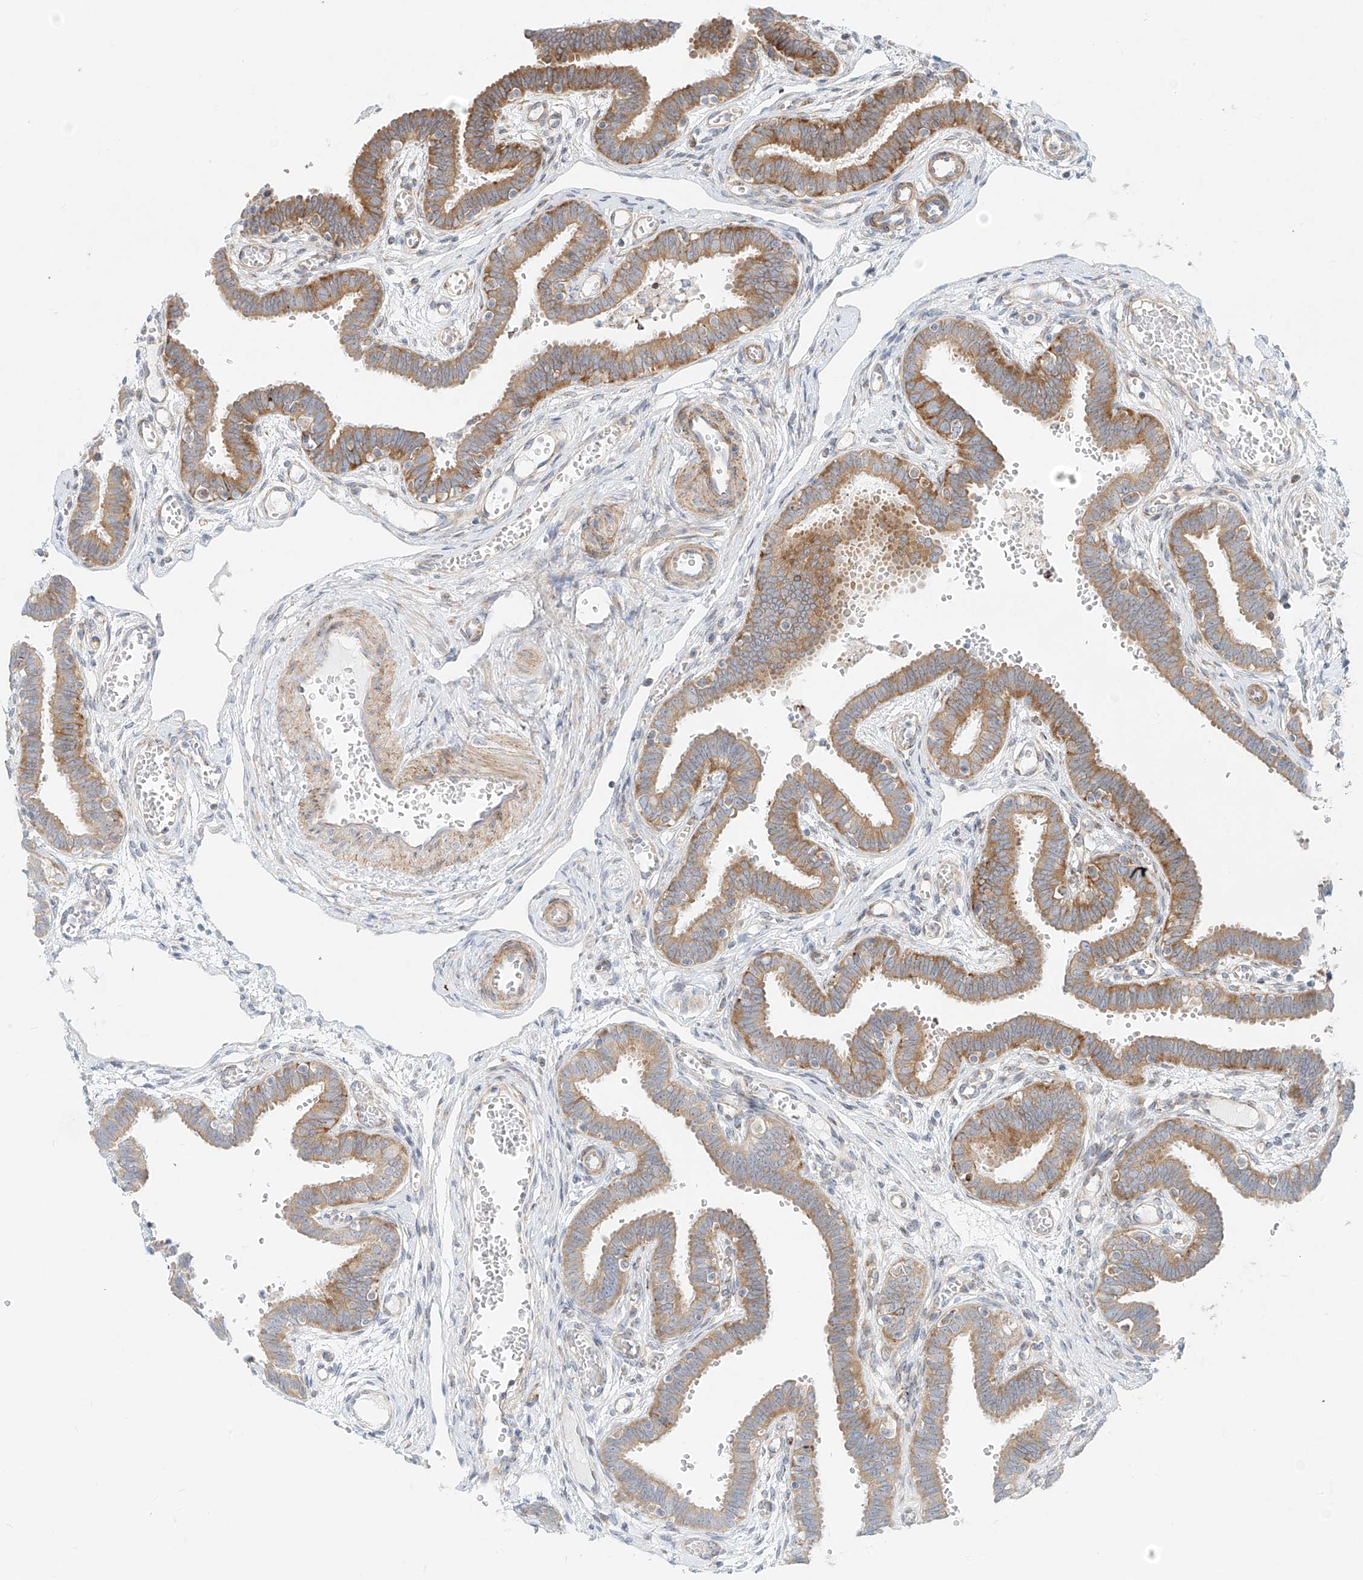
{"staining": {"intensity": "moderate", "quantity": ">75%", "location": "cytoplasmic/membranous"}, "tissue": "fallopian tube", "cell_type": "Glandular cells", "image_type": "normal", "snomed": [{"axis": "morphology", "description": "Normal tissue, NOS"}, {"axis": "topography", "description": "Fallopian tube"}, {"axis": "topography", "description": "Placenta"}], "caption": "A brown stain highlights moderate cytoplasmic/membranous staining of a protein in glandular cells of unremarkable fallopian tube. (DAB = brown stain, brightfield microscopy at high magnification).", "gene": "EIPR1", "patient": {"sex": "female", "age": 32}}